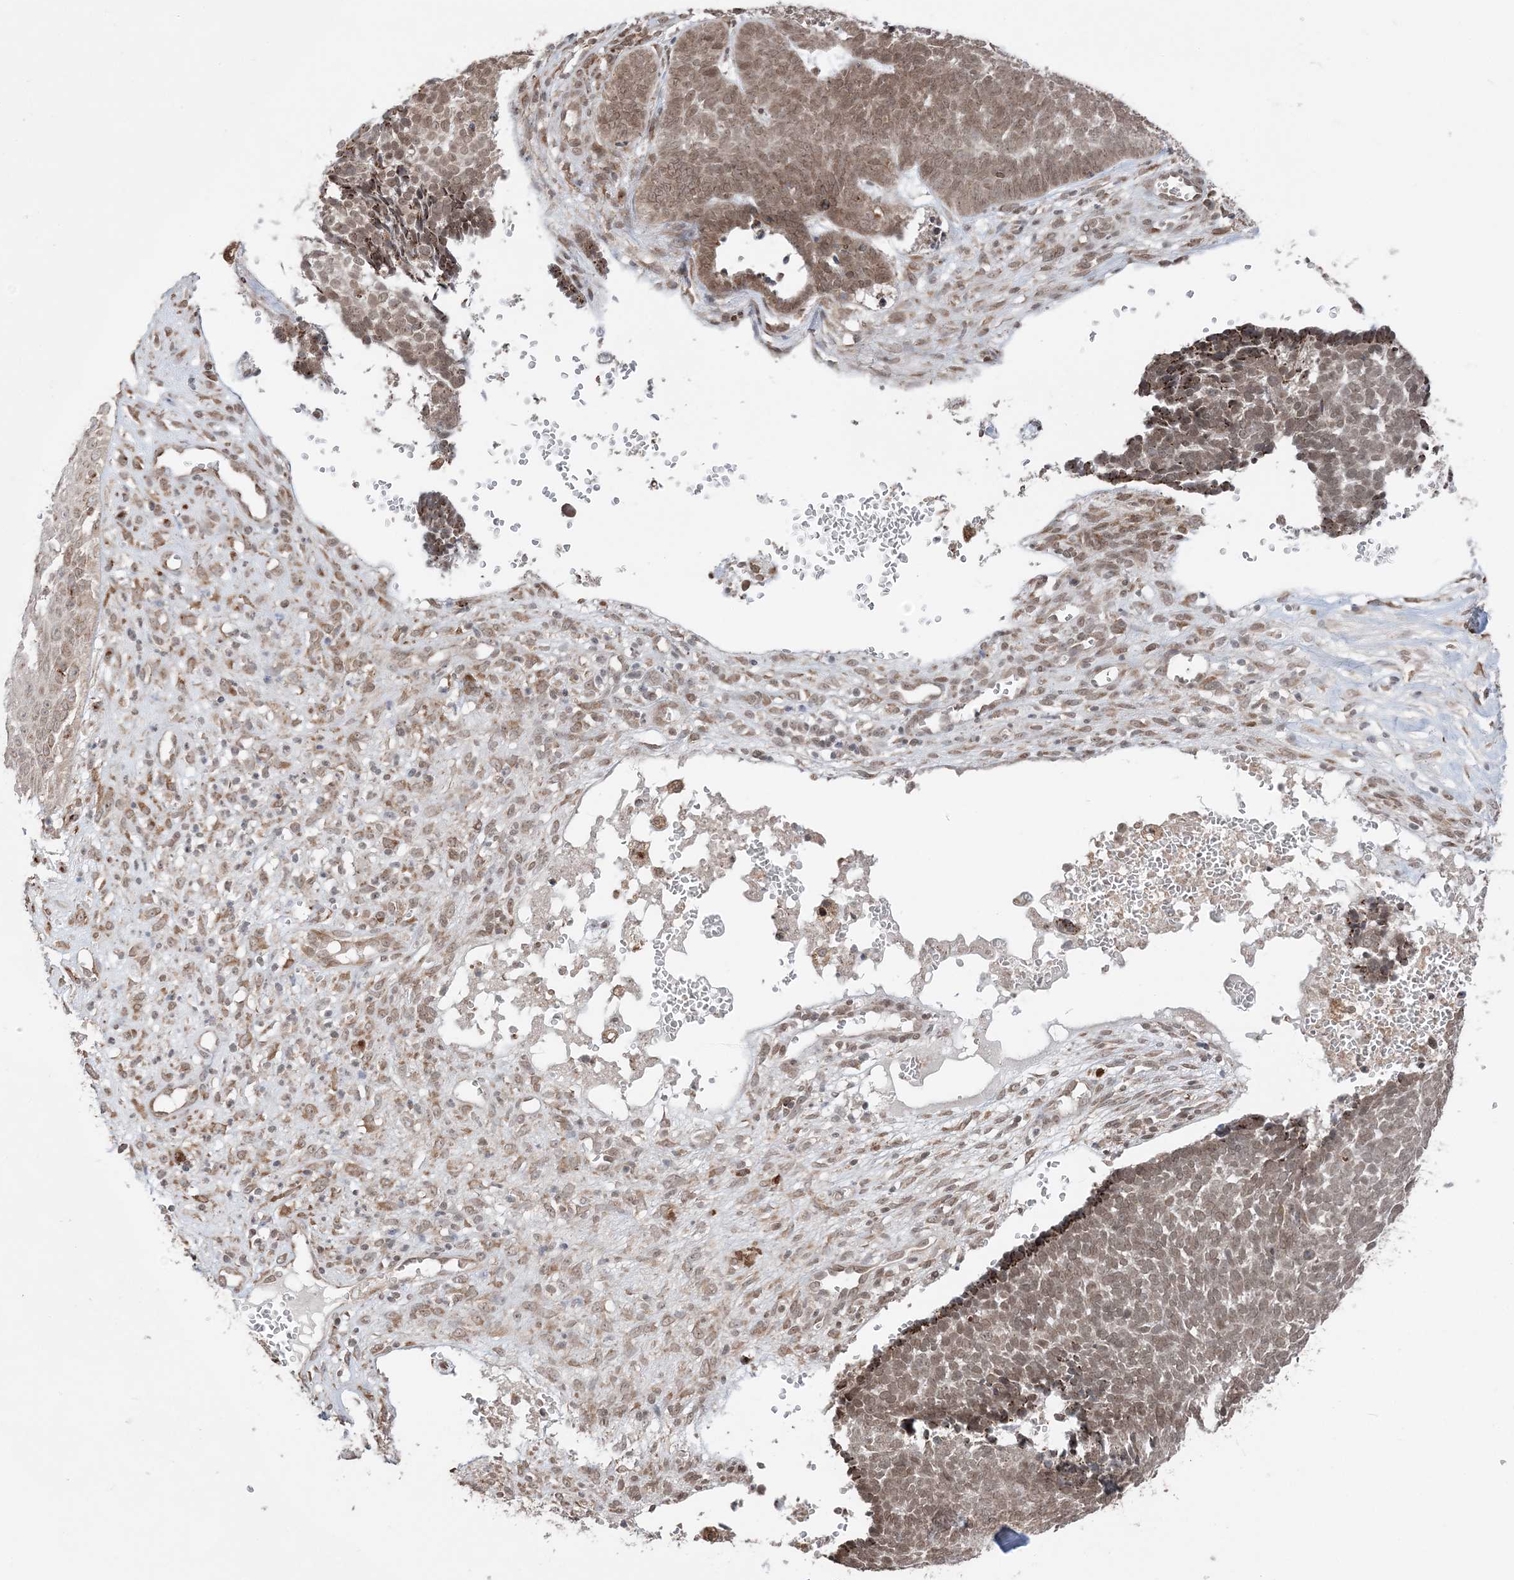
{"staining": {"intensity": "weak", "quantity": ">75%", "location": "nuclear"}, "tissue": "skin cancer", "cell_type": "Tumor cells", "image_type": "cancer", "snomed": [{"axis": "morphology", "description": "Basal cell carcinoma"}, {"axis": "topography", "description": "Skin"}], "caption": "Skin cancer tissue shows weak nuclear positivity in about >75% of tumor cells", "gene": "TMED10", "patient": {"sex": "male", "age": 84}}